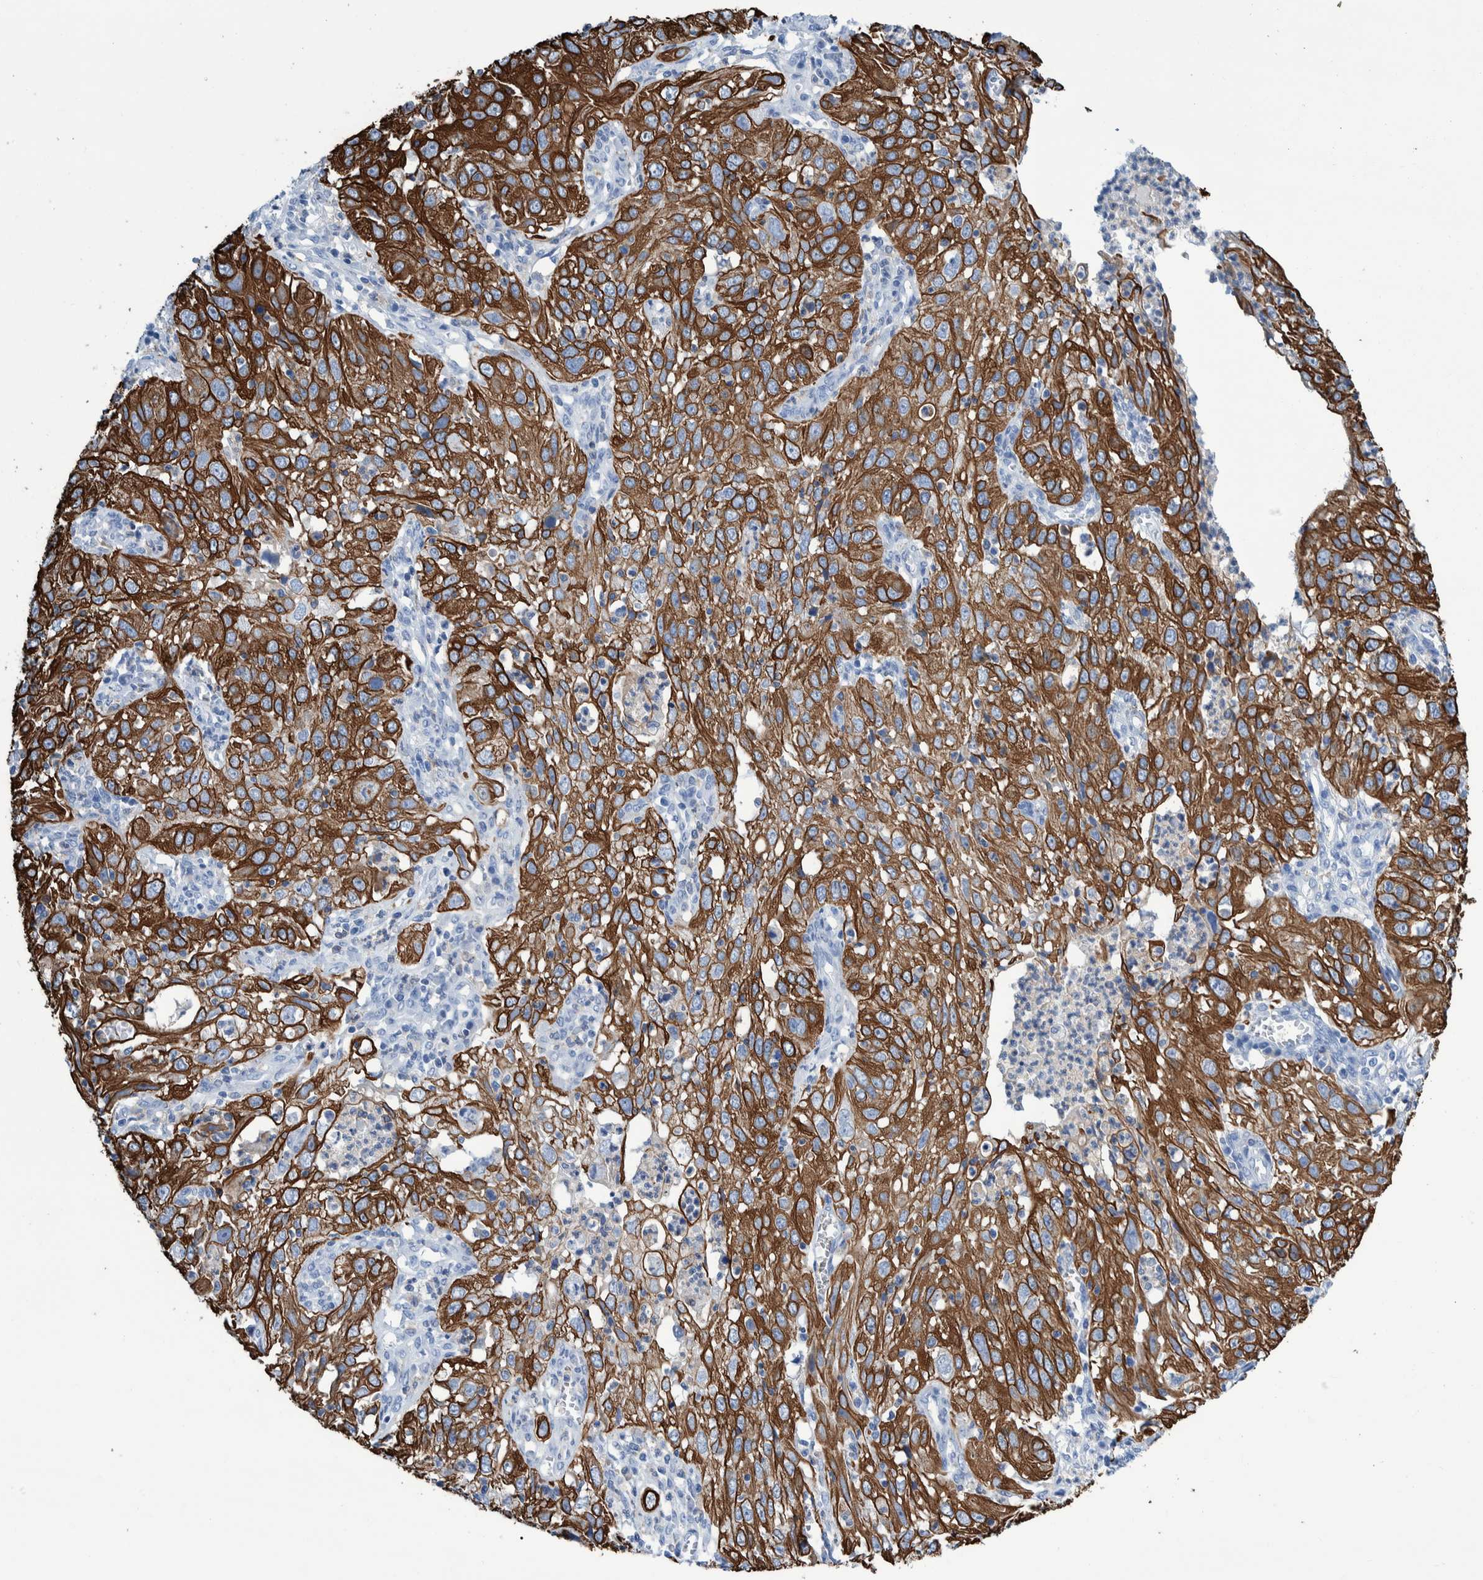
{"staining": {"intensity": "strong", "quantity": ">75%", "location": "cytoplasmic/membranous"}, "tissue": "cervical cancer", "cell_type": "Tumor cells", "image_type": "cancer", "snomed": [{"axis": "morphology", "description": "Squamous cell carcinoma, NOS"}, {"axis": "topography", "description": "Cervix"}], "caption": "DAB immunohistochemical staining of human squamous cell carcinoma (cervical) shows strong cytoplasmic/membranous protein staining in approximately >75% of tumor cells. The staining was performed using DAB (3,3'-diaminobenzidine) to visualize the protein expression in brown, while the nuclei were stained in blue with hematoxylin (Magnification: 20x).", "gene": "KRT14", "patient": {"sex": "female", "age": 32}}